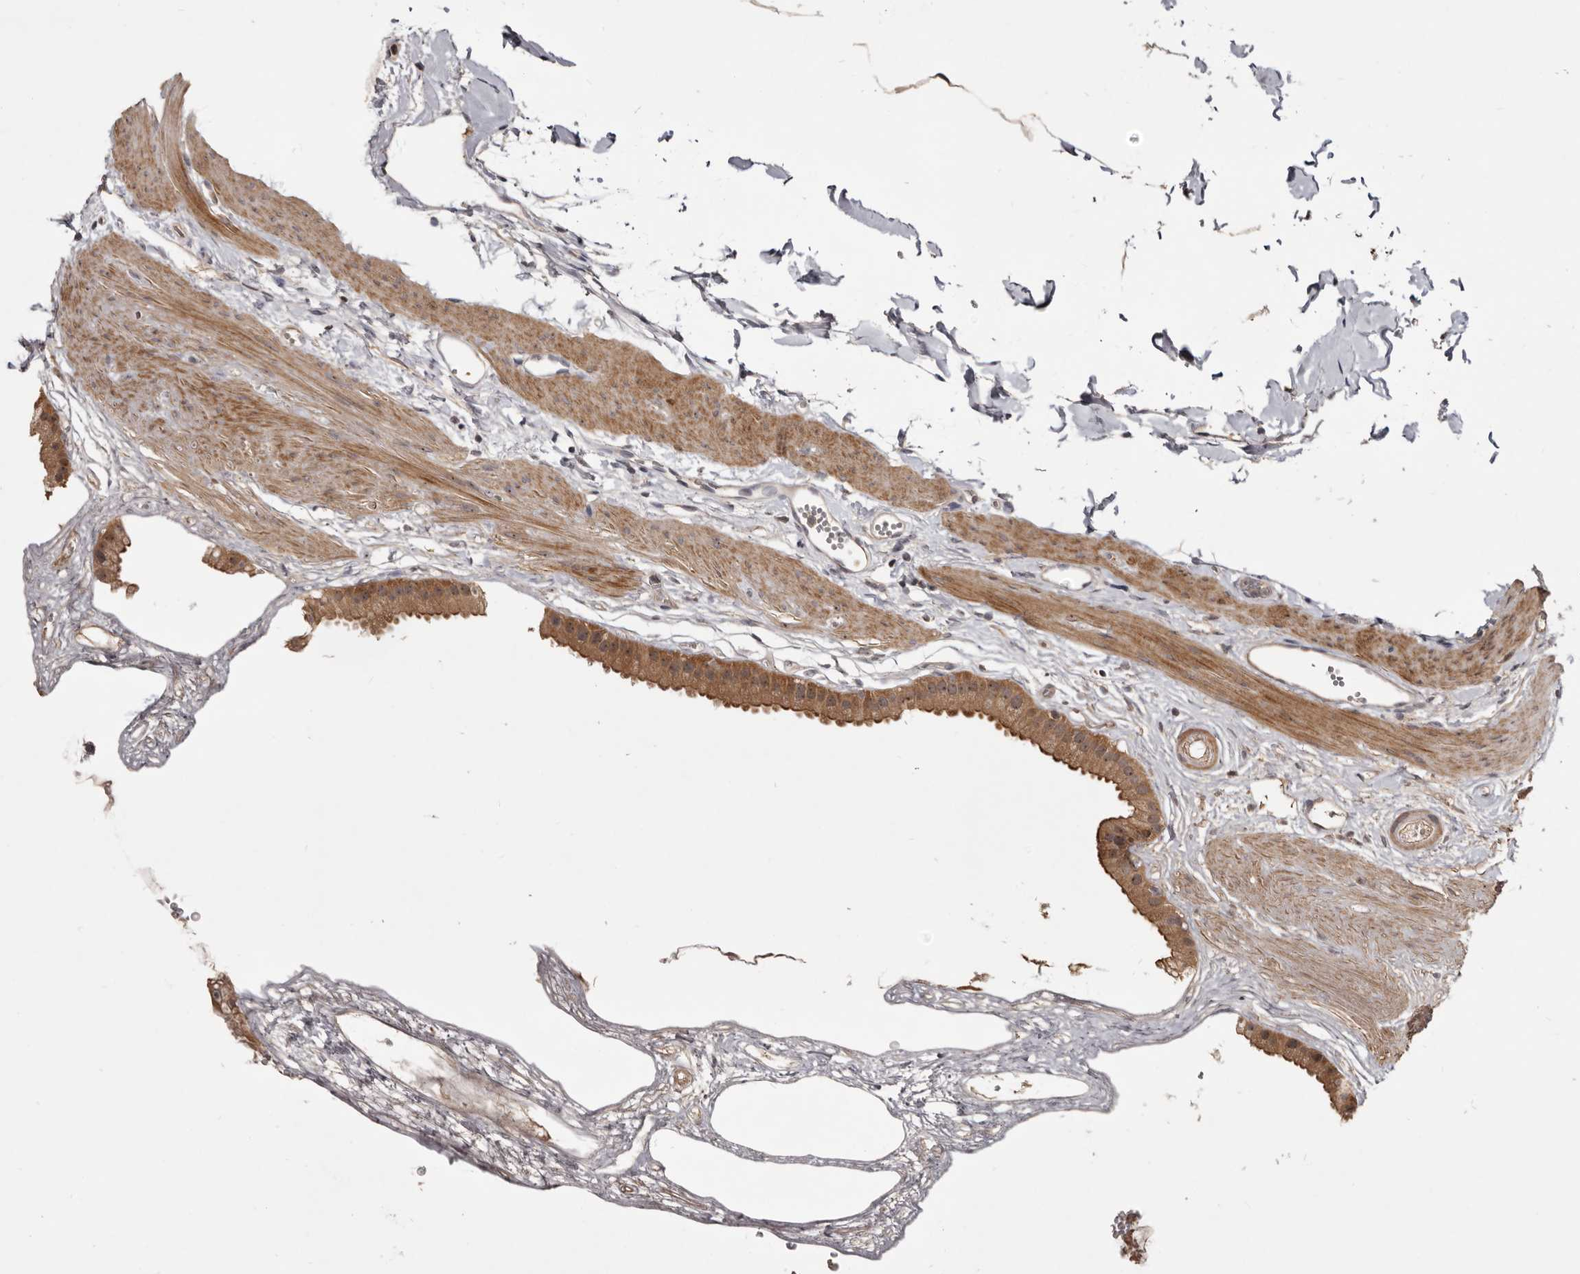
{"staining": {"intensity": "moderate", "quantity": ">75%", "location": "cytoplasmic/membranous"}, "tissue": "gallbladder", "cell_type": "Glandular cells", "image_type": "normal", "snomed": [{"axis": "morphology", "description": "Normal tissue, NOS"}, {"axis": "topography", "description": "Gallbladder"}], "caption": "IHC histopathology image of benign gallbladder stained for a protein (brown), which displays medium levels of moderate cytoplasmic/membranous positivity in about >75% of glandular cells.", "gene": "TTC39A", "patient": {"sex": "female", "age": 64}}